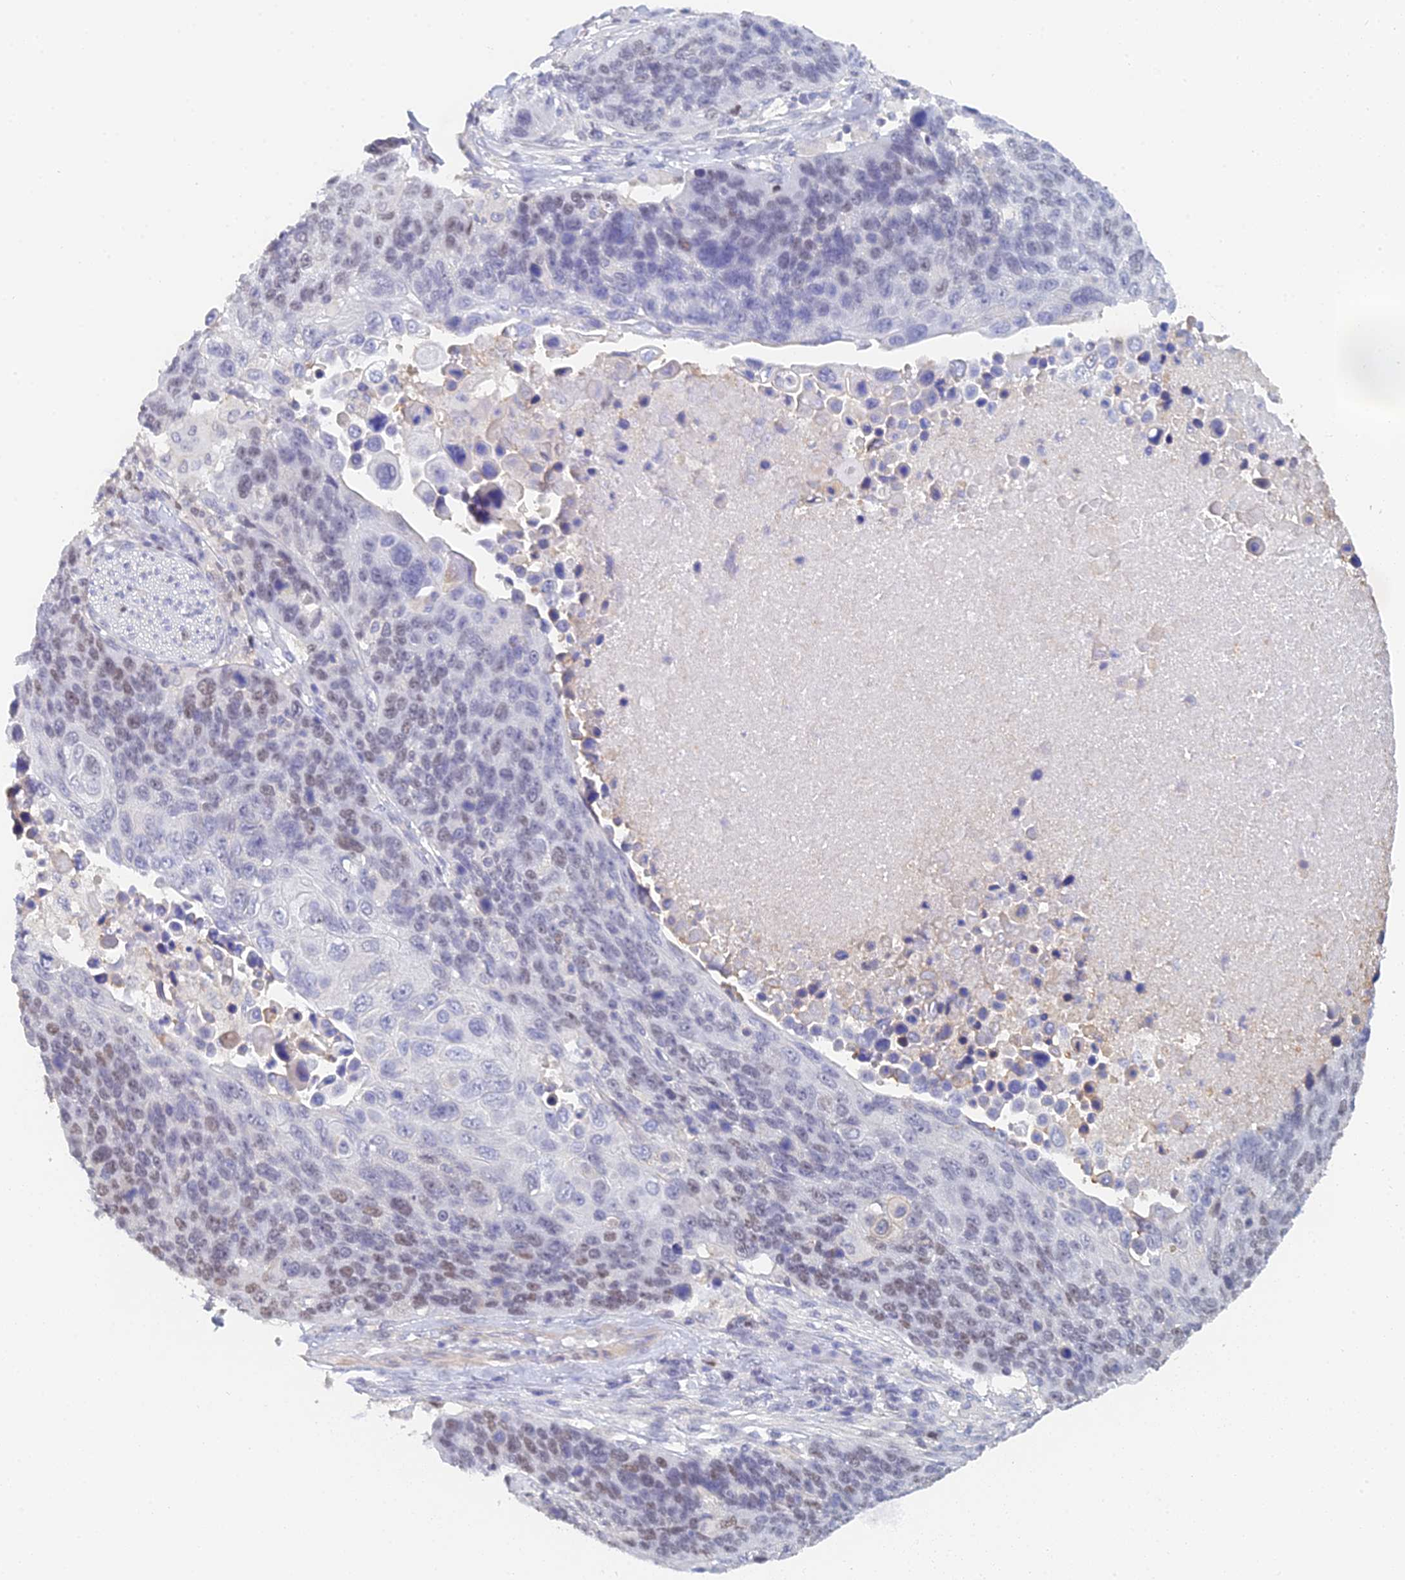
{"staining": {"intensity": "weak", "quantity": "25%-75%", "location": "nuclear"}, "tissue": "lung cancer", "cell_type": "Tumor cells", "image_type": "cancer", "snomed": [{"axis": "morphology", "description": "Normal tissue, NOS"}, {"axis": "morphology", "description": "Squamous cell carcinoma, NOS"}, {"axis": "topography", "description": "Lymph node"}, {"axis": "topography", "description": "Lung"}], "caption": "Immunohistochemistry photomicrograph of human lung cancer (squamous cell carcinoma) stained for a protein (brown), which demonstrates low levels of weak nuclear positivity in approximately 25%-75% of tumor cells.", "gene": "MCM2", "patient": {"sex": "male", "age": 66}}